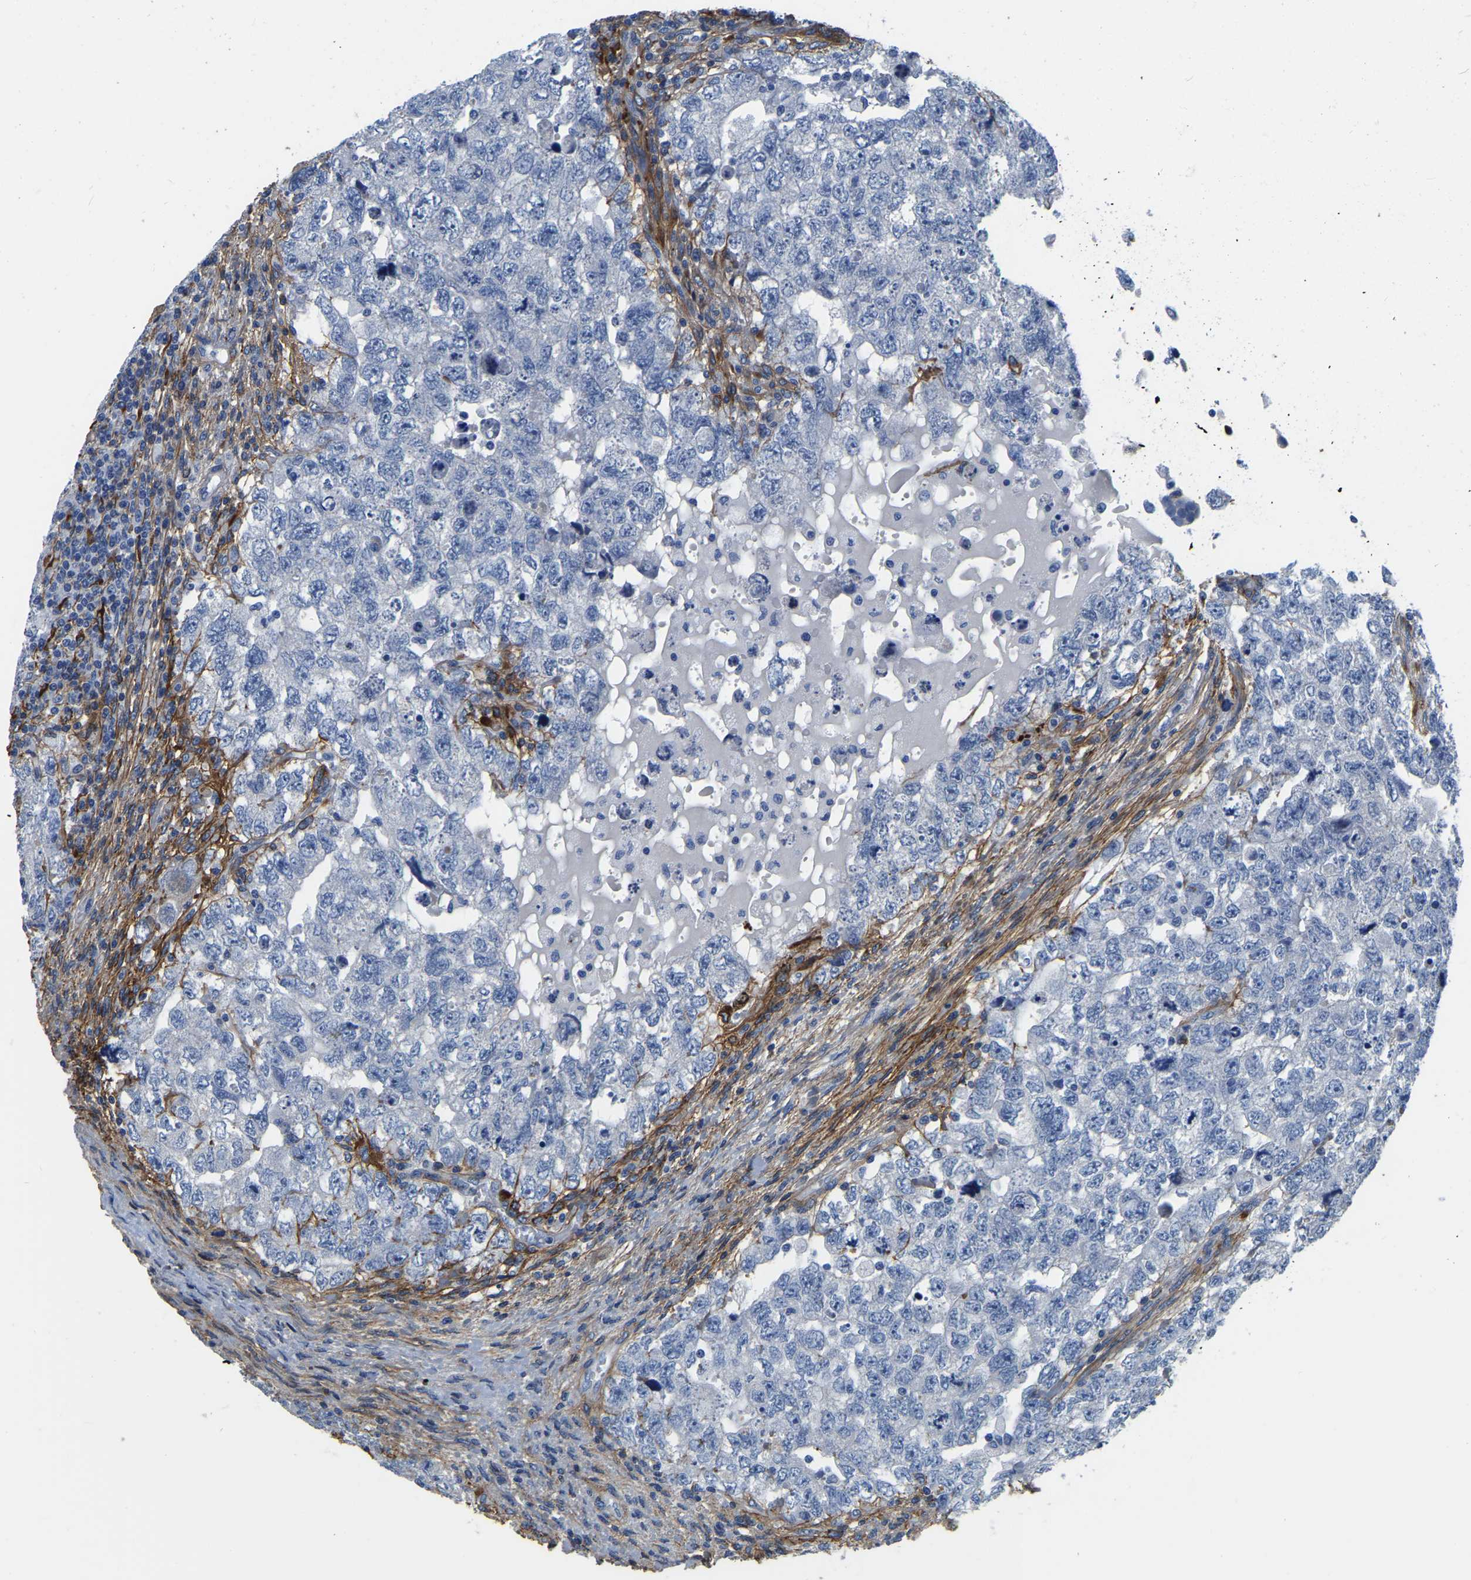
{"staining": {"intensity": "negative", "quantity": "none", "location": "none"}, "tissue": "testis cancer", "cell_type": "Tumor cells", "image_type": "cancer", "snomed": [{"axis": "morphology", "description": "Carcinoma, Embryonal, NOS"}, {"axis": "topography", "description": "Testis"}], "caption": "Tumor cells show no significant expression in testis embryonal carcinoma.", "gene": "COL6A1", "patient": {"sex": "male", "age": 36}}